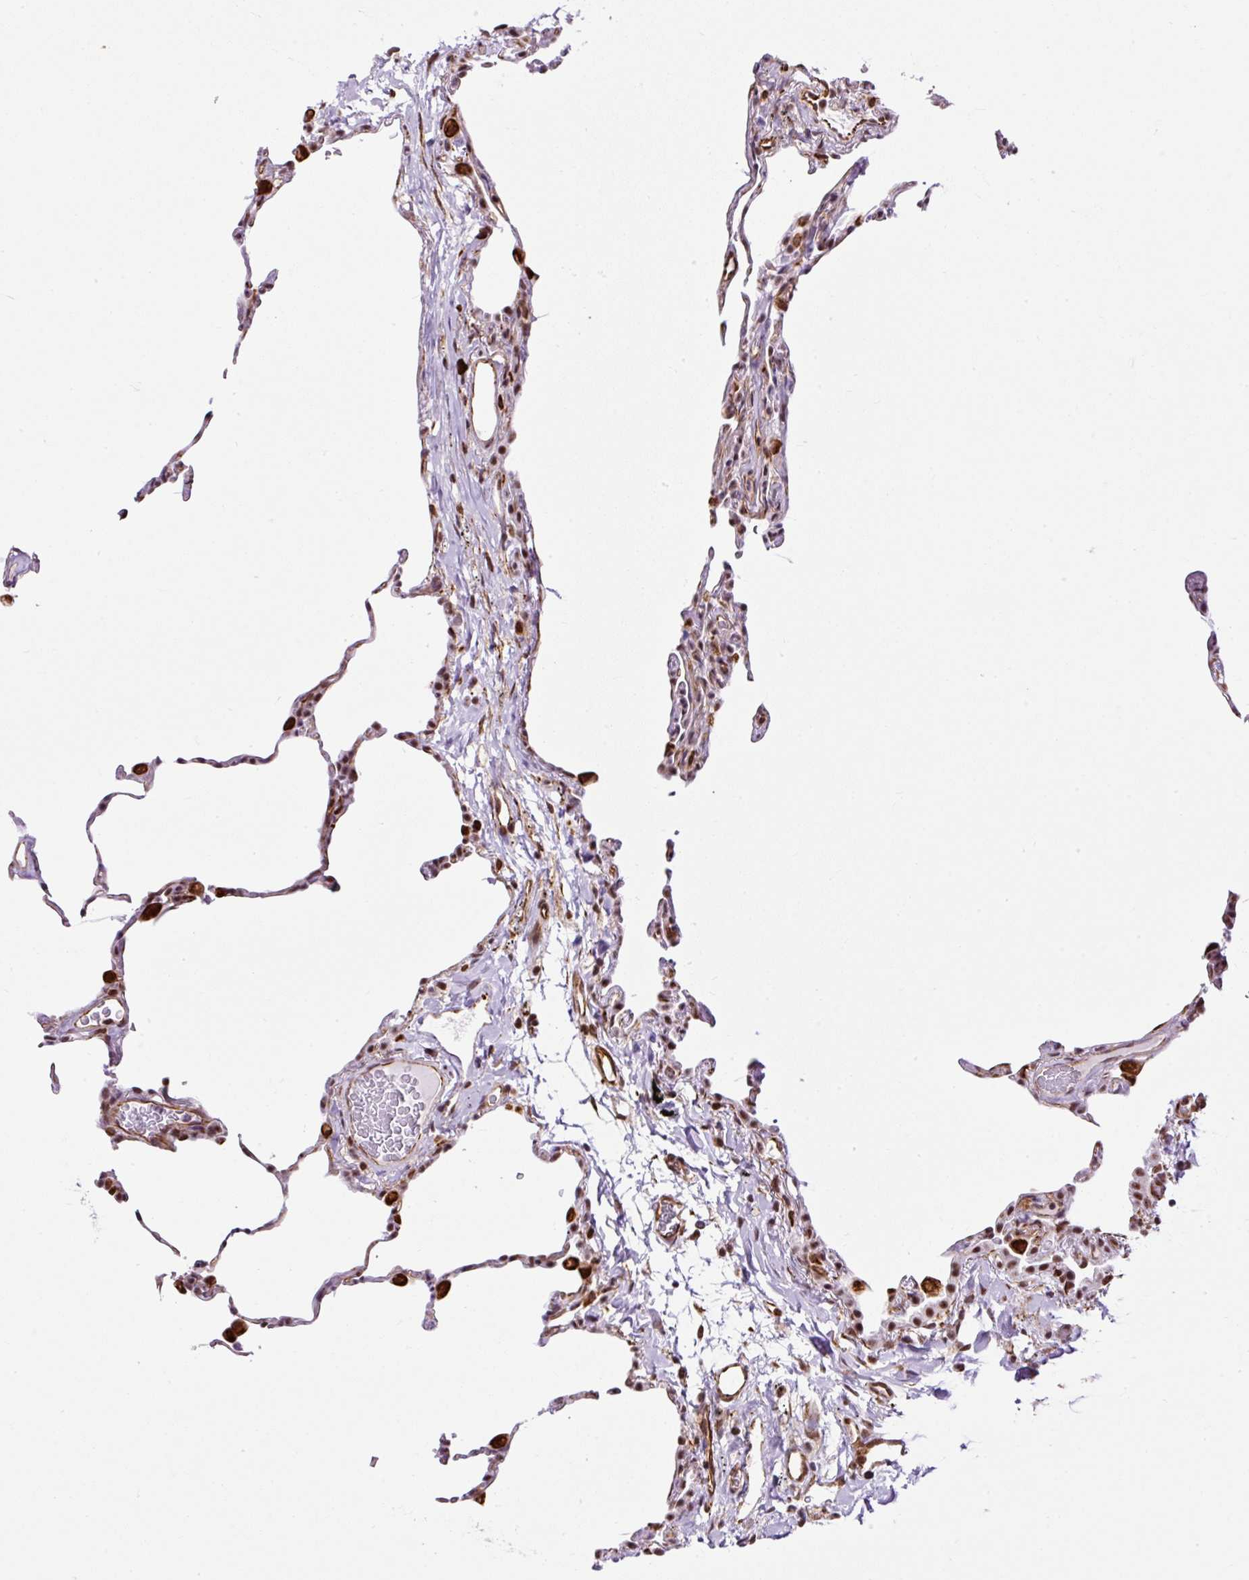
{"staining": {"intensity": "negative", "quantity": "none", "location": "none"}, "tissue": "lung", "cell_type": "Alveolar cells", "image_type": "normal", "snomed": [{"axis": "morphology", "description": "Normal tissue, NOS"}, {"axis": "topography", "description": "Lung"}], "caption": "Immunohistochemical staining of benign human lung shows no significant staining in alveolar cells. (Stains: DAB IHC with hematoxylin counter stain, Microscopy: brightfield microscopy at high magnification).", "gene": "FMC1", "patient": {"sex": "female", "age": 57}}